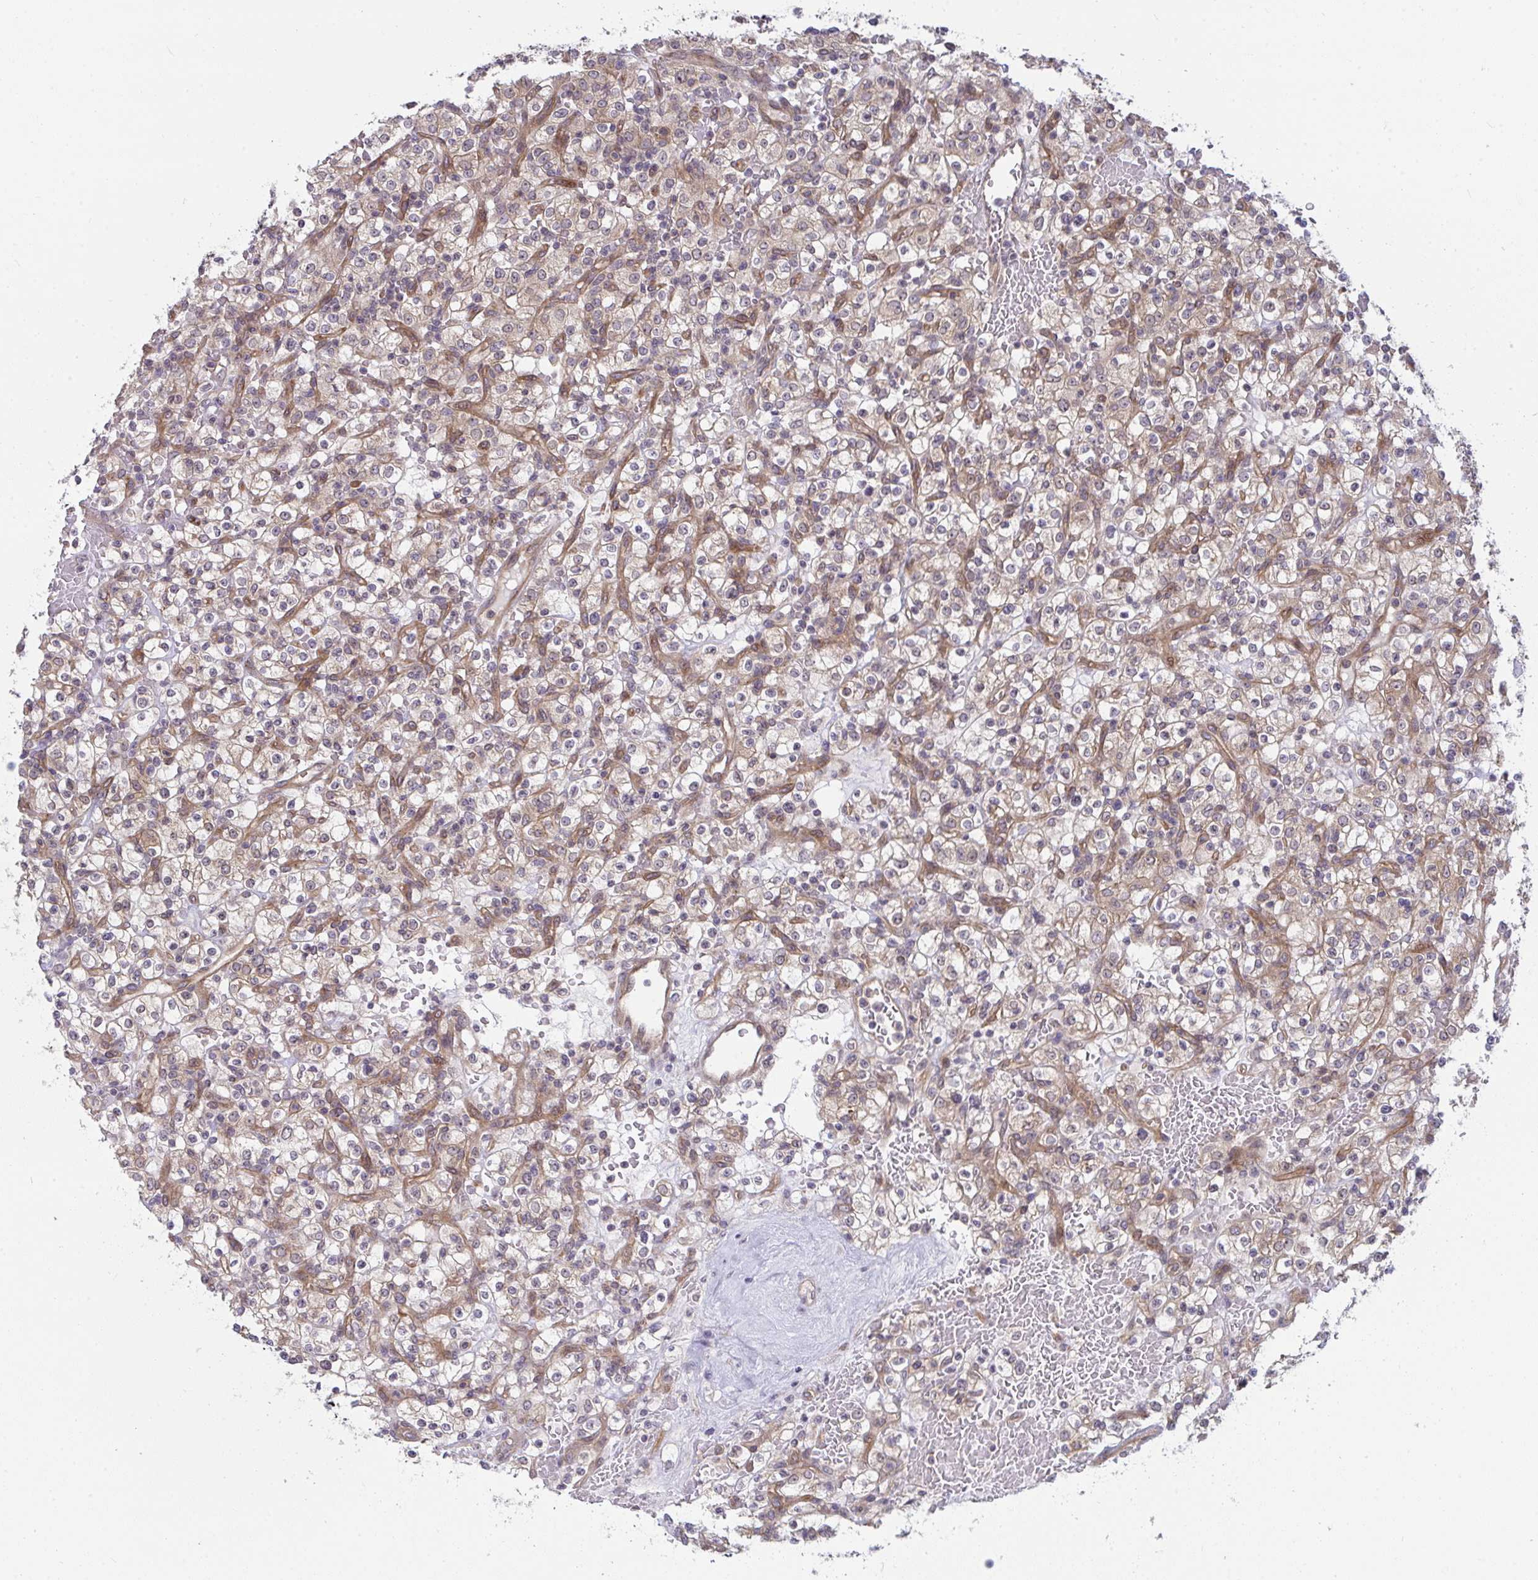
{"staining": {"intensity": "weak", "quantity": "25%-75%", "location": "cytoplasmic/membranous"}, "tissue": "renal cancer", "cell_type": "Tumor cells", "image_type": "cancer", "snomed": [{"axis": "morphology", "description": "Normal tissue, NOS"}, {"axis": "morphology", "description": "Adenocarcinoma, NOS"}, {"axis": "topography", "description": "Kidney"}], "caption": "Immunohistochemical staining of human adenocarcinoma (renal) demonstrates weak cytoplasmic/membranous protein positivity in about 25%-75% of tumor cells.", "gene": "CASP9", "patient": {"sex": "female", "age": 72}}